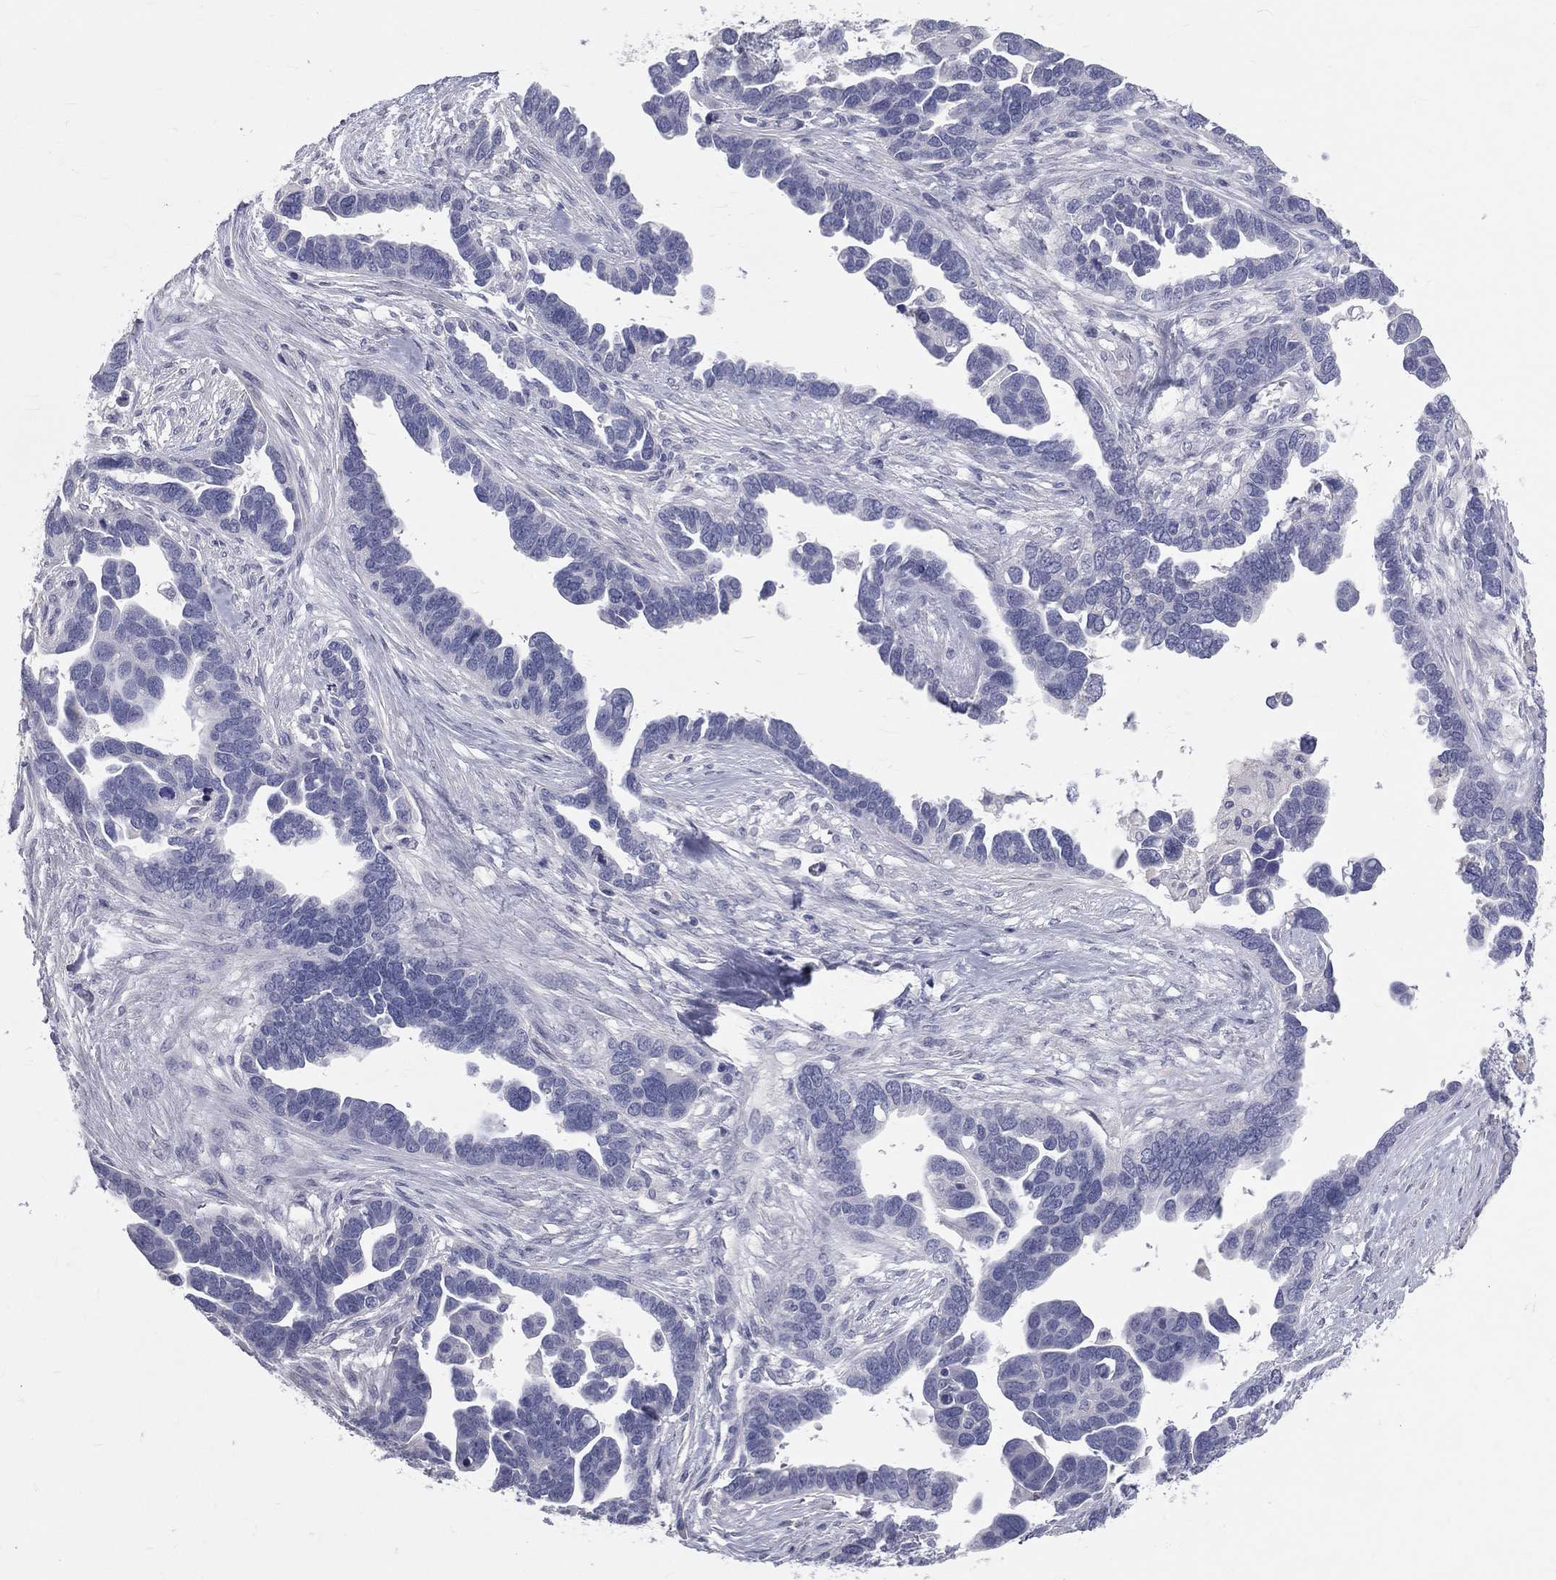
{"staining": {"intensity": "negative", "quantity": "none", "location": "none"}, "tissue": "ovarian cancer", "cell_type": "Tumor cells", "image_type": "cancer", "snomed": [{"axis": "morphology", "description": "Cystadenocarcinoma, serous, NOS"}, {"axis": "topography", "description": "Ovary"}], "caption": "Ovarian cancer stained for a protein using immunohistochemistry reveals no expression tumor cells.", "gene": "TFPI2", "patient": {"sex": "female", "age": 54}}